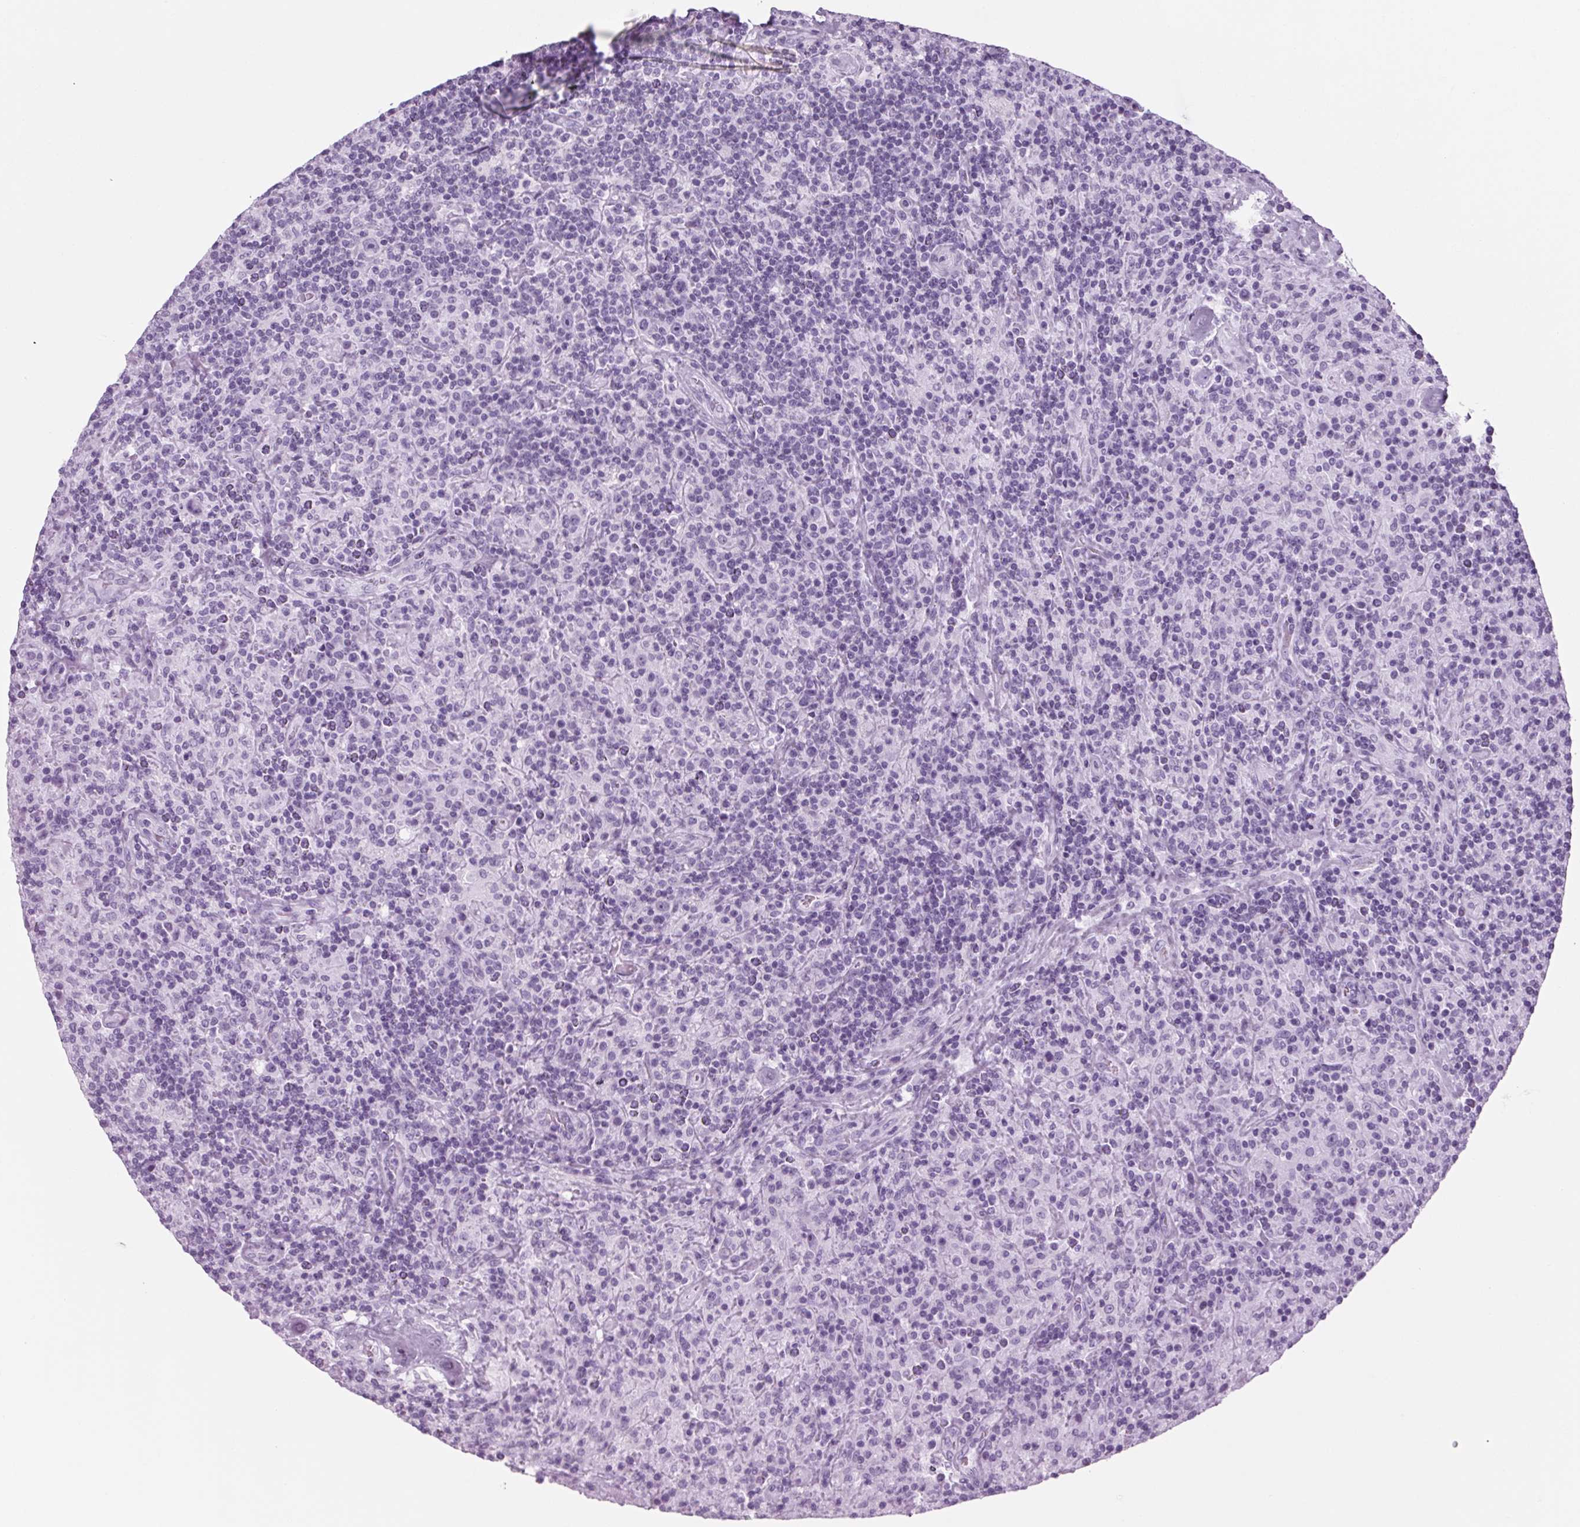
{"staining": {"intensity": "negative", "quantity": "none", "location": "none"}, "tissue": "lymphoma", "cell_type": "Tumor cells", "image_type": "cancer", "snomed": [{"axis": "morphology", "description": "Hodgkin's disease, NOS"}, {"axis": "topography", "description": "Lymph node"}], "caption": "Lymphoma was stained to show a protein in brown. There is no significant expression in tumor cells.", "gene": "PPP1R1A", "patient": {"sex": "male", "age": 70}}